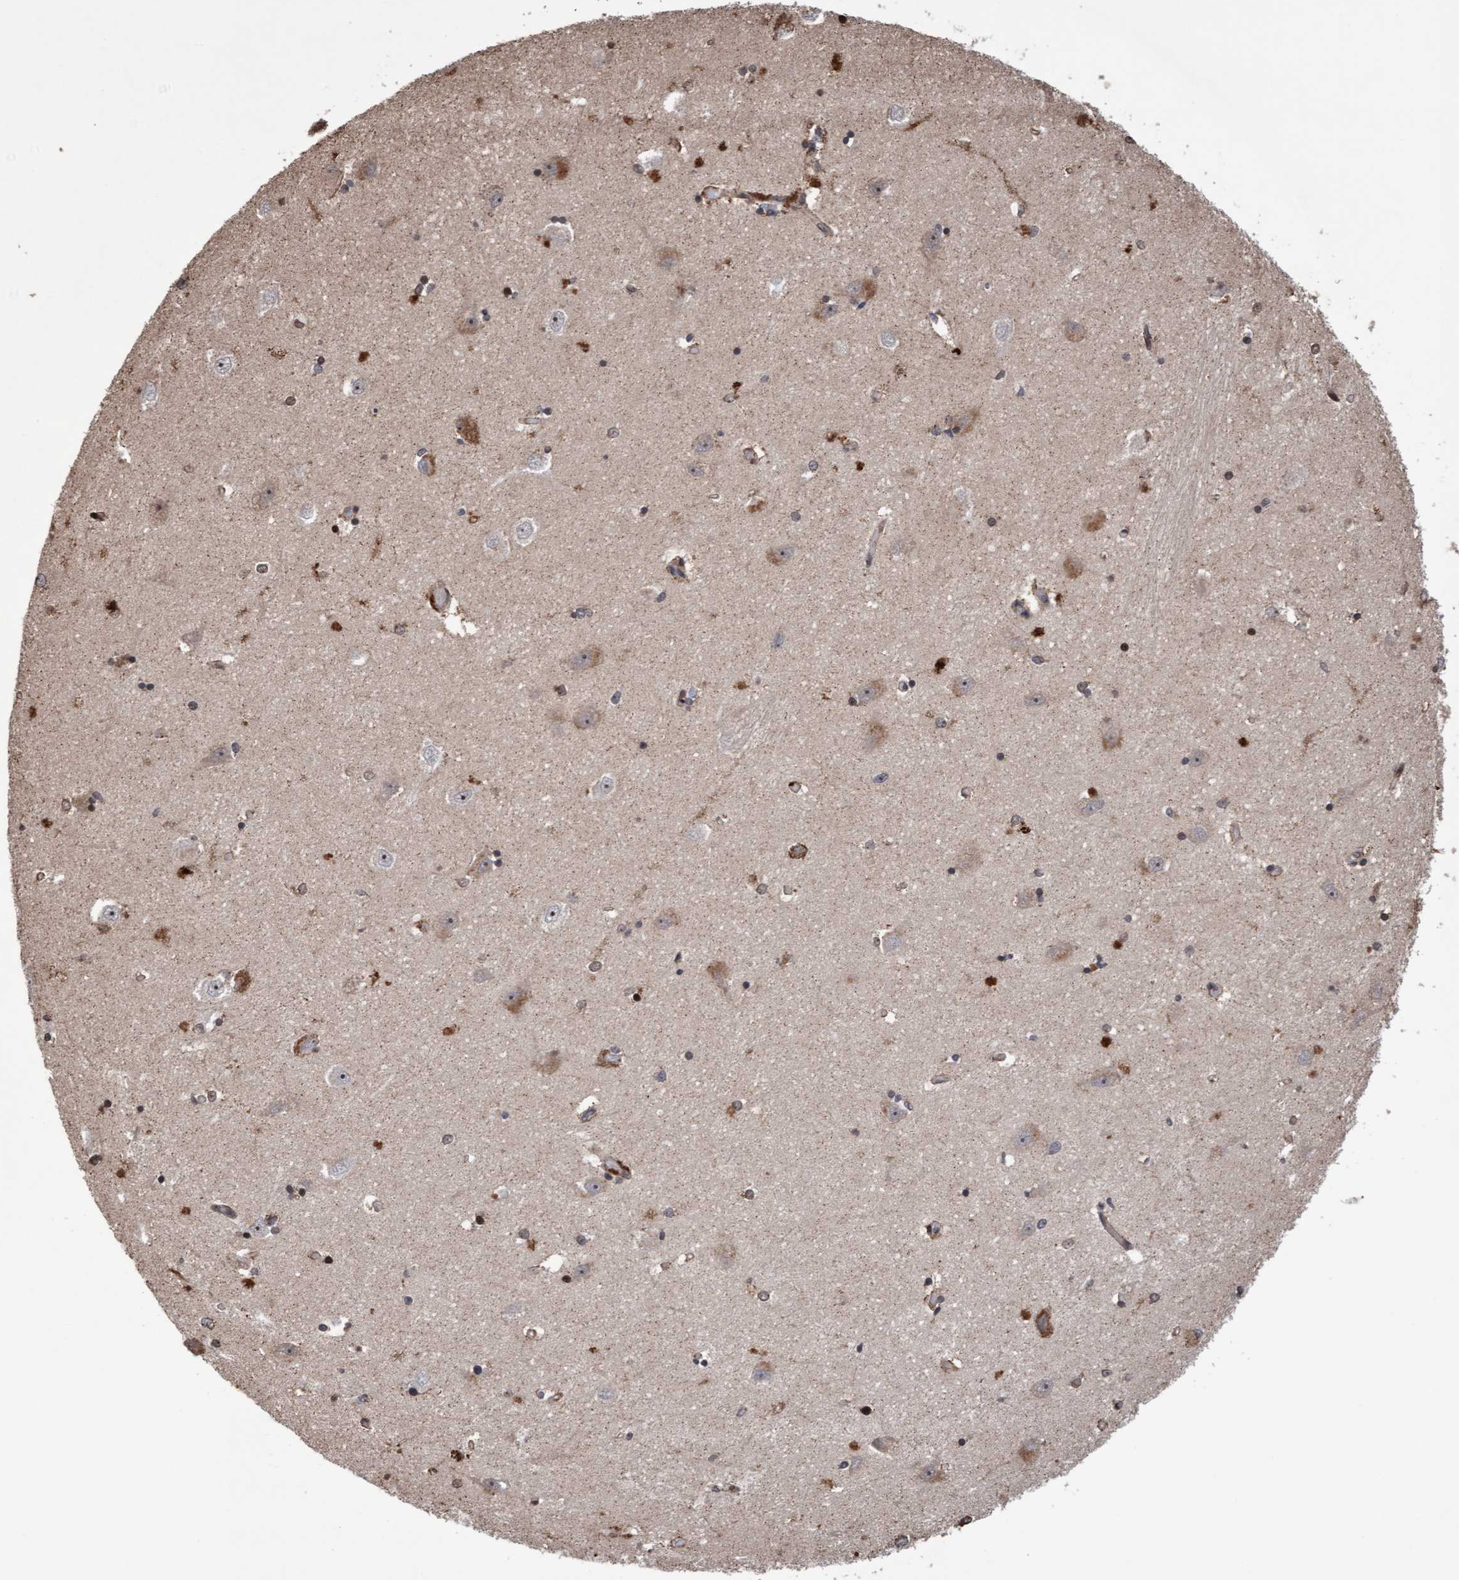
{"staining": {"intensity": "moderate", "quantity": "<25%", "location": "cytoplasmic/membranous,nuclear"}, "tissue": "hippocampus", "cell_type": "Glial cells", "image_type": "normal", "snomed": [{"axis": "morphology", "description": "Normal tissue, NOS"}, {"axis": "topography", "description": "Hippocampus"}], "caption": "Approximately <25% of glial cells in normal human hippocampus display moderate cytoplasmic/membranous,nuclear protein staining as visualized by brown immunohistochemical staining.", "gene": "PECR", "patient": {"sex": "male", "age": 45}}